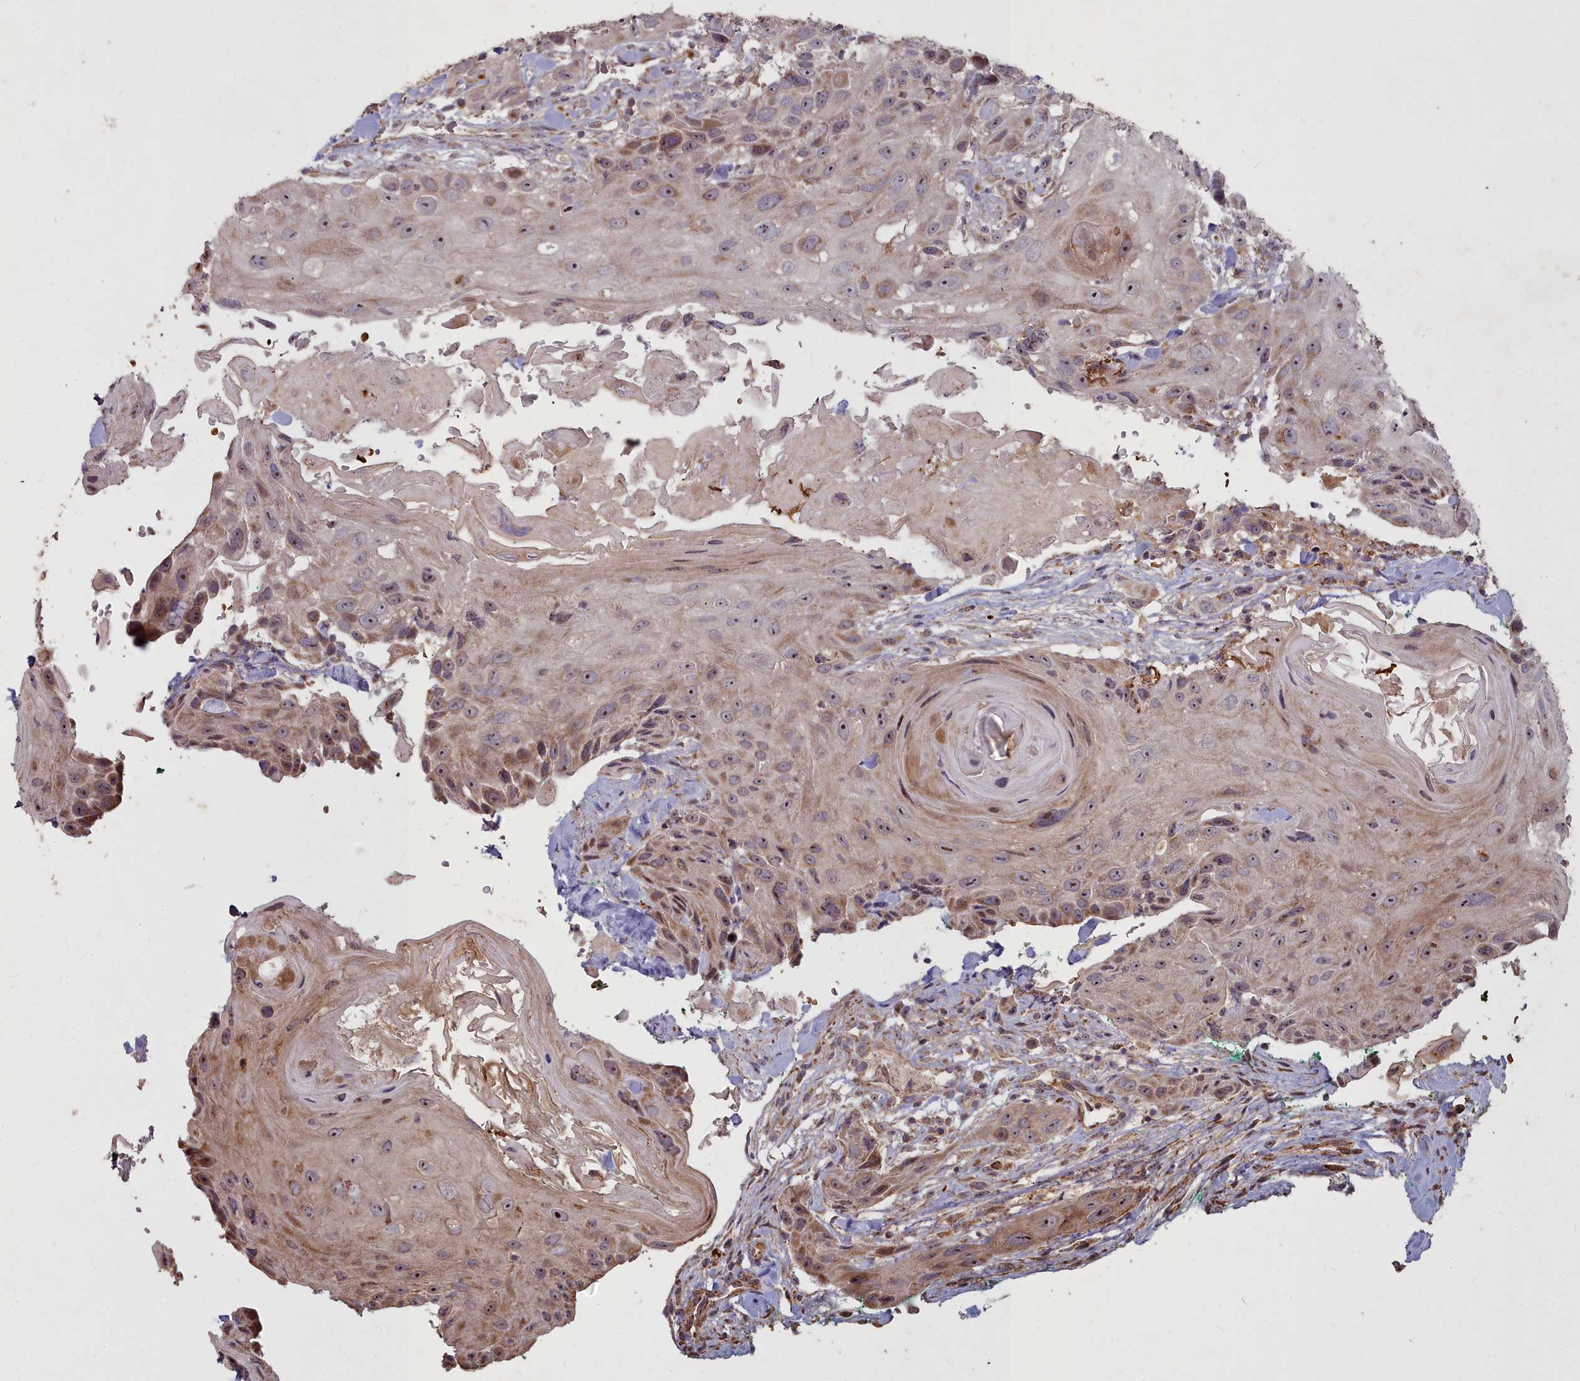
{"staining": {"intensity": "moderate", "quantity": ">75%", "location": "nuclear"}, "tissue": "head and neck cancer", "cell_type": "Tumor cells", "image_type": "cancer", "snomed": [{"axis": "morphology", "description": "Squamous cell carcinoma, NOS"}, {"axis": "topography", "description": "Head-Neck"}], "caption": "Human head and neck cancer (squamous cell carcinoma) stained with a brown dye demonstrates moderate nuclear positive expression in about >75% of tumor cells.", "gene": "COX11", "patient": {"sex": "male", "age": 81}}